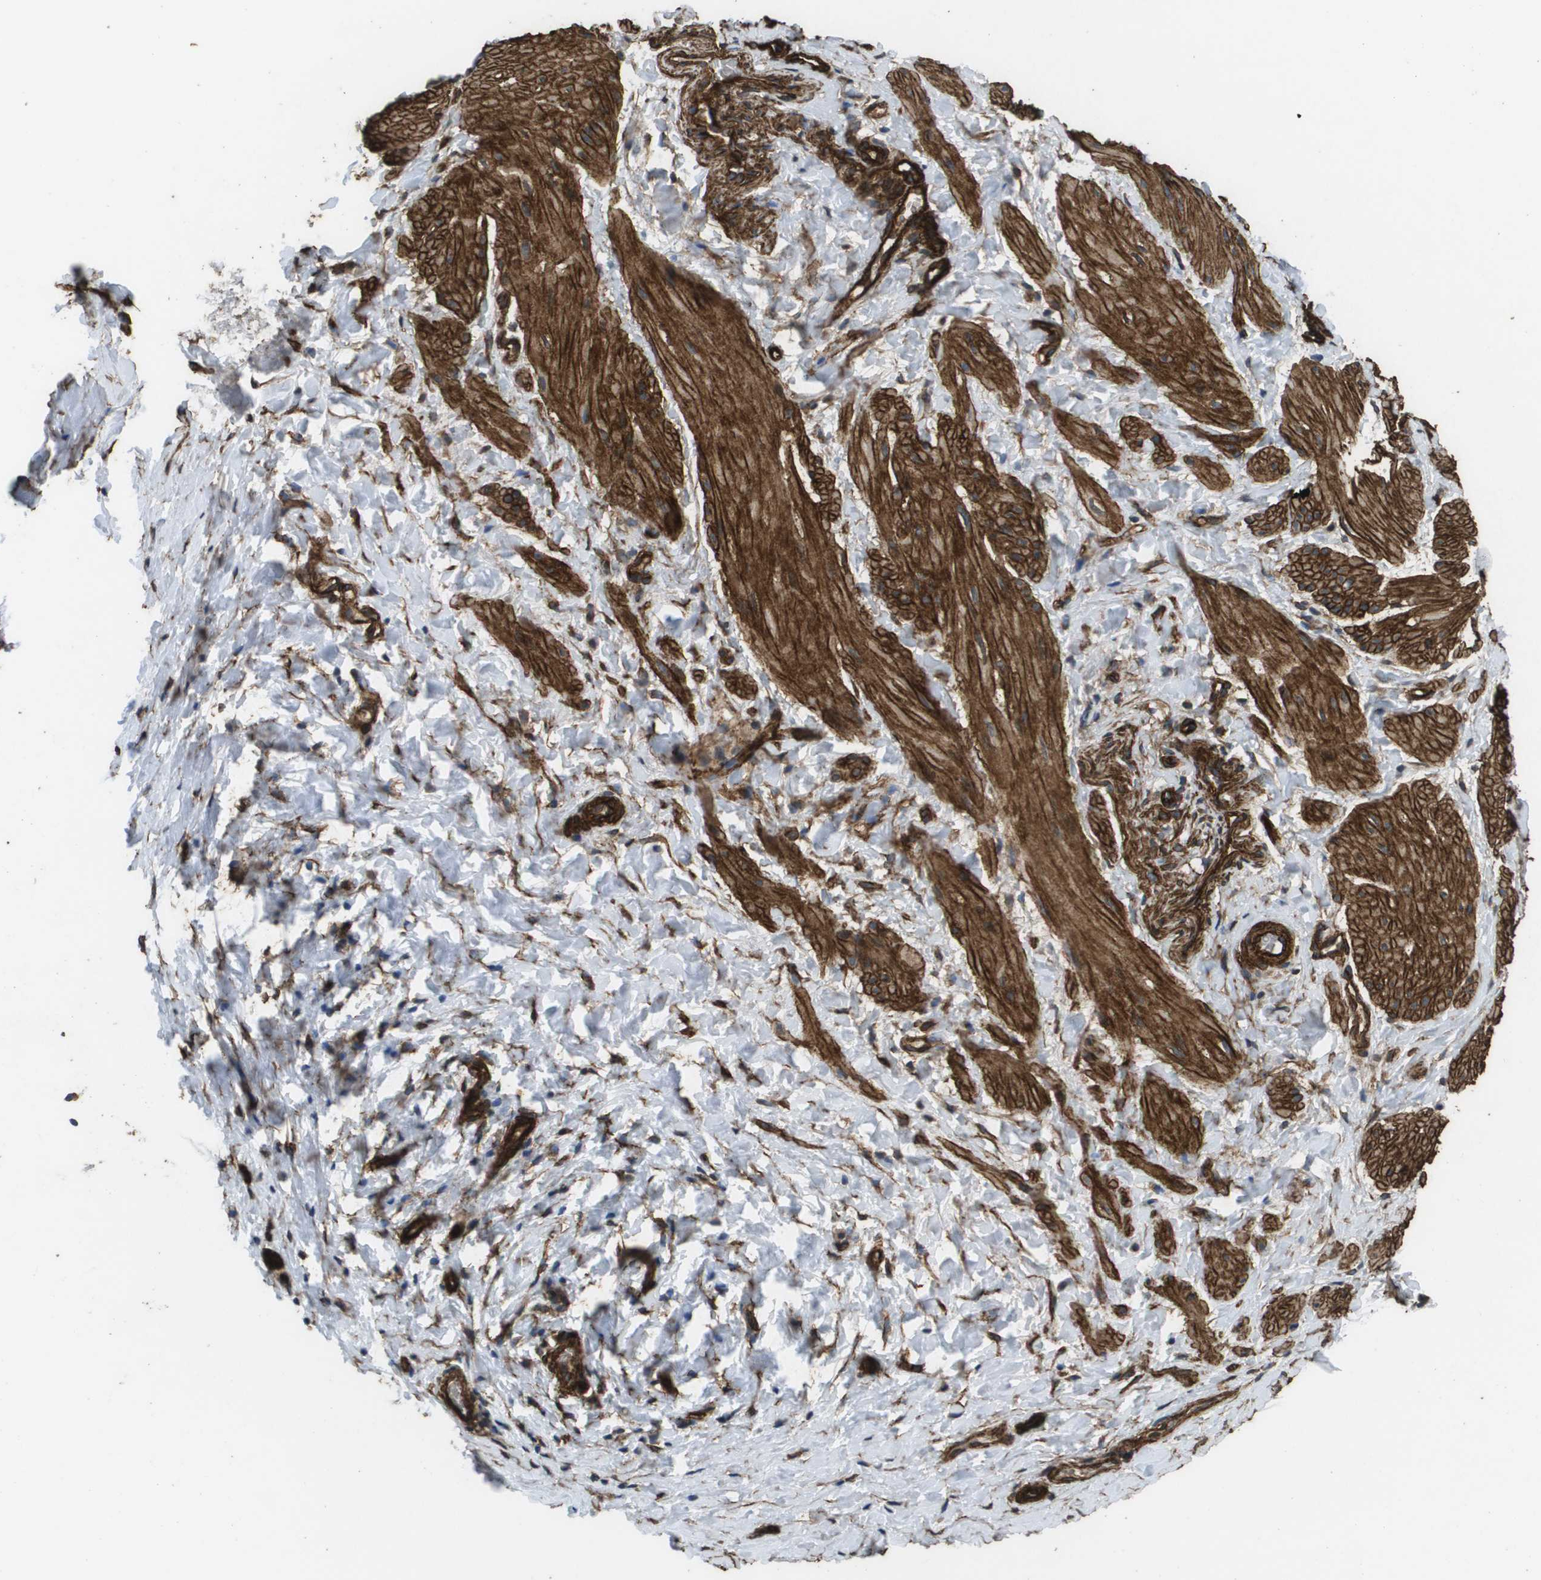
{"staining": {"intensity": "strong", "quantity": ">75%", "location": "cytoplasmic/membranous"}, "tissue": "smooth muscle", "cell_type": "Smooth muscle cells", "image_type": "normal", "snomed": [{"axis": "morphology", "description": "Normal tissue, NOS"}, {"axis": "topography", "description": "Smooth muscle"}], "caption": "Immunohistochemical staining of normal human smooth muscle displays high levels of strong cytoplasmic/membranous expression in about >75% of smooth muscle cells.", "gene": "AAMP", "patient": {"sex": "male", "age": 16}}